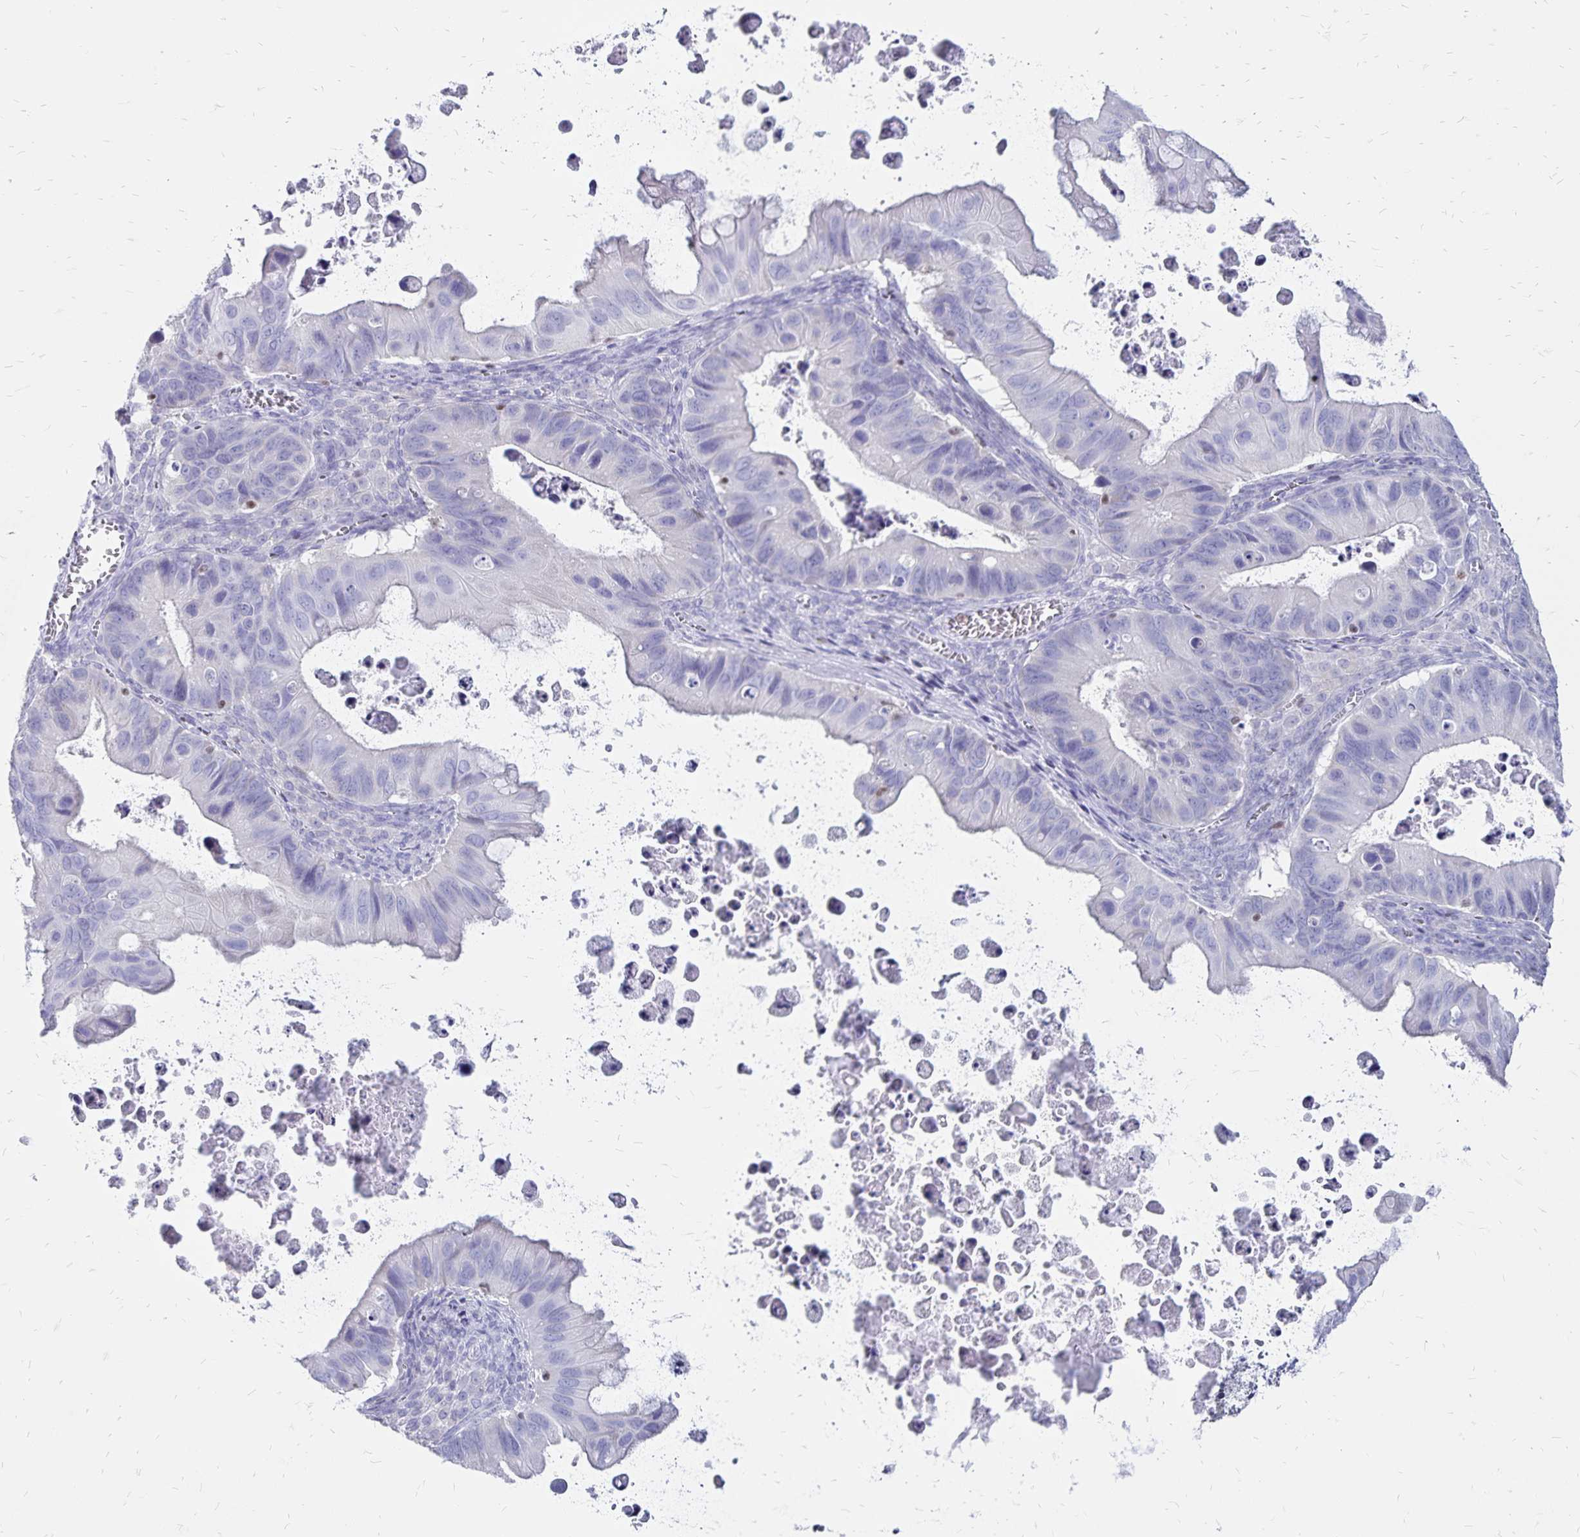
{"staining": {"intensity": "negative", "quantity": "none", "location": "none"}, "tissue": "ovarian cancer", "cell_type": "Tumor cells", "image_type": "cancer", "snomed": [{"axis": "morphology", "description": "Cystadenocarcinoma, mucinous, NOS"}, {"axis": "topography", "description": "Ovary"}], "caption": "Tumor cells show no significant protein expression in ovarian cancer (mucinous cystadenocarcinoma).", "gene": "IKZF1", "patient": {"sex": "female", "age": 64}}